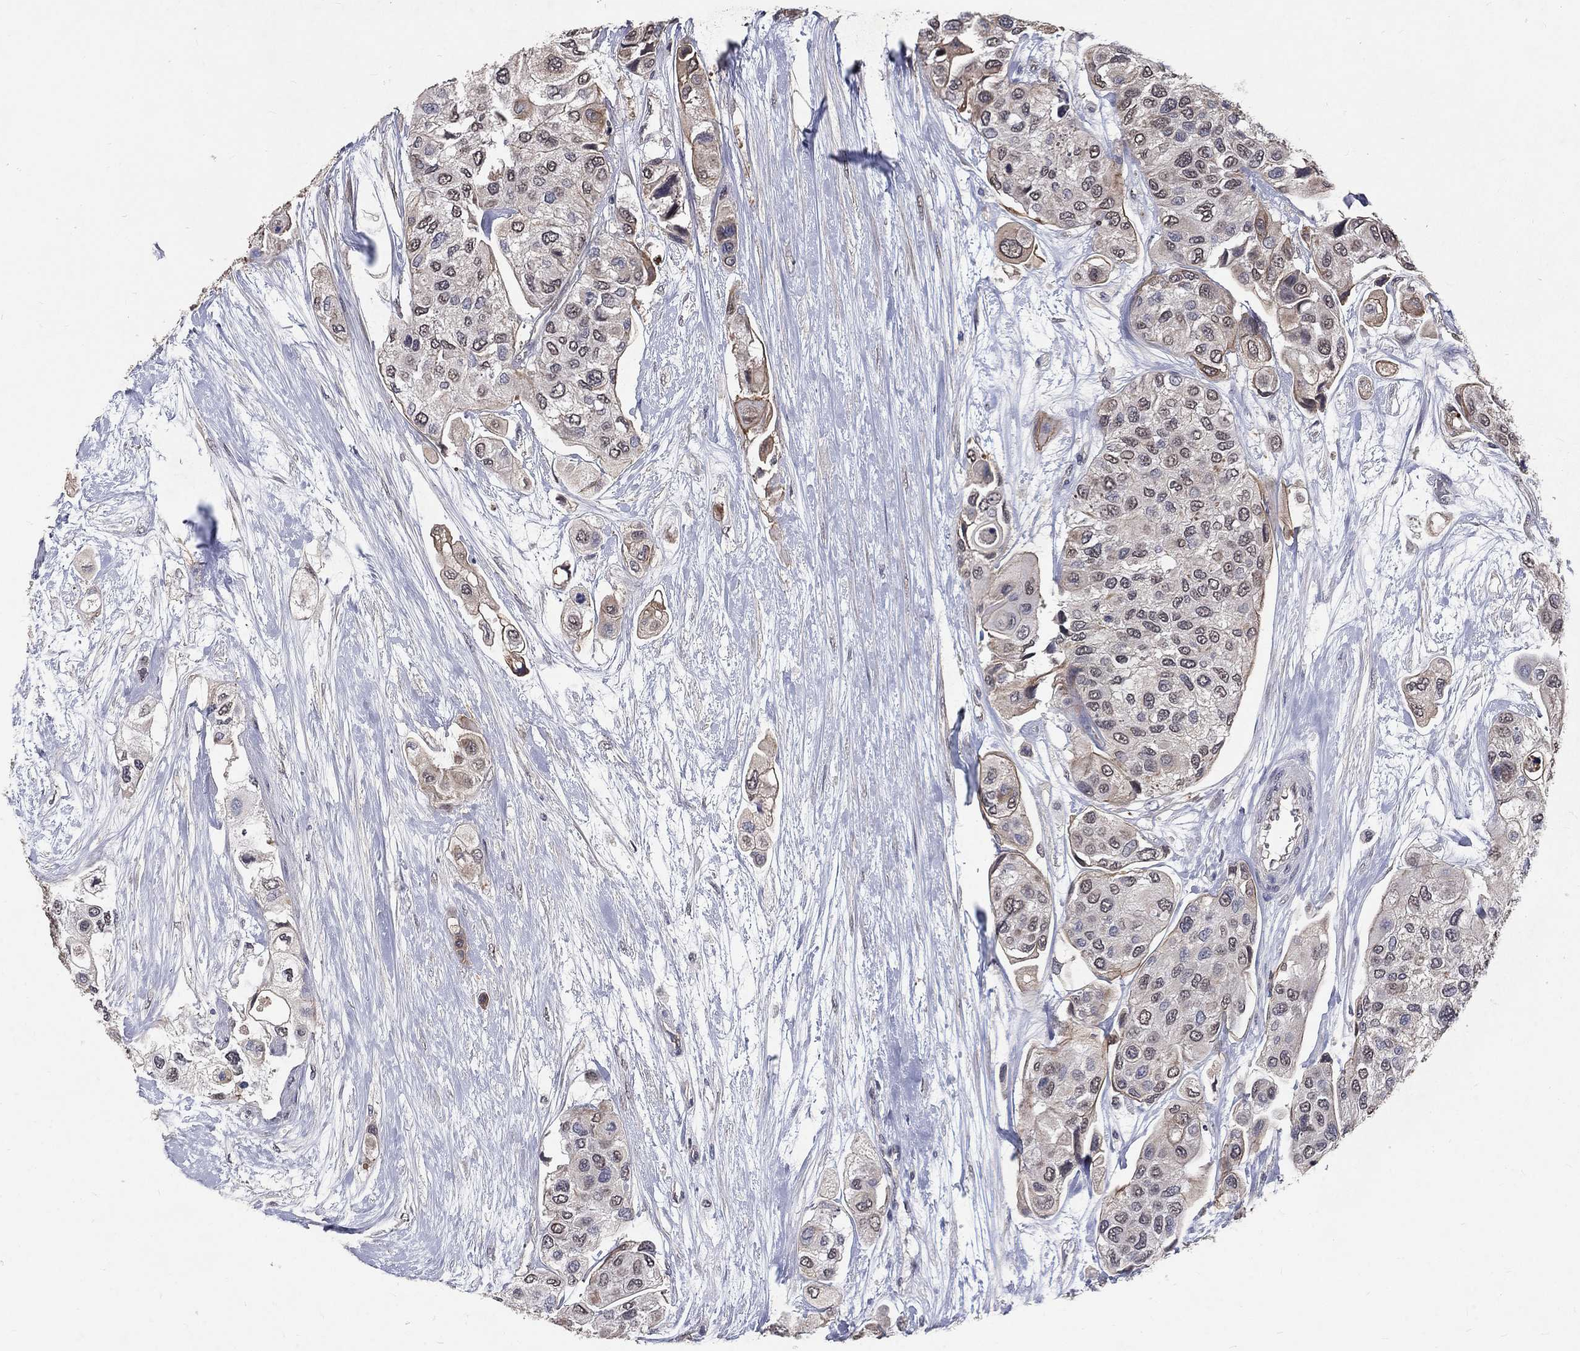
{"staining": {"intensity": "moderate", "quantity": "<25%", "location": "cytoplasmic/membranous"}, "tissue": "urothelial cancer", "cell_type": "Tumor cells", "image_type": "cancer", "snomed": [{"axis": "morphology", "description": "Urothelial carcinoma, High grade"}, {"axis": "topography", "description": "Urinary bladder"}], "caption": "High-grade urothelial carcinoma was stained to show a protein in brown. There is low levels of moderate cytoplasmic/membranous positivity in approximately <25% of tumor cells. (DAB = brown stain, brightfield microscopy at high magnification).", "gene": "CHST5", "patient": {"sex": "male", "age": 77}}